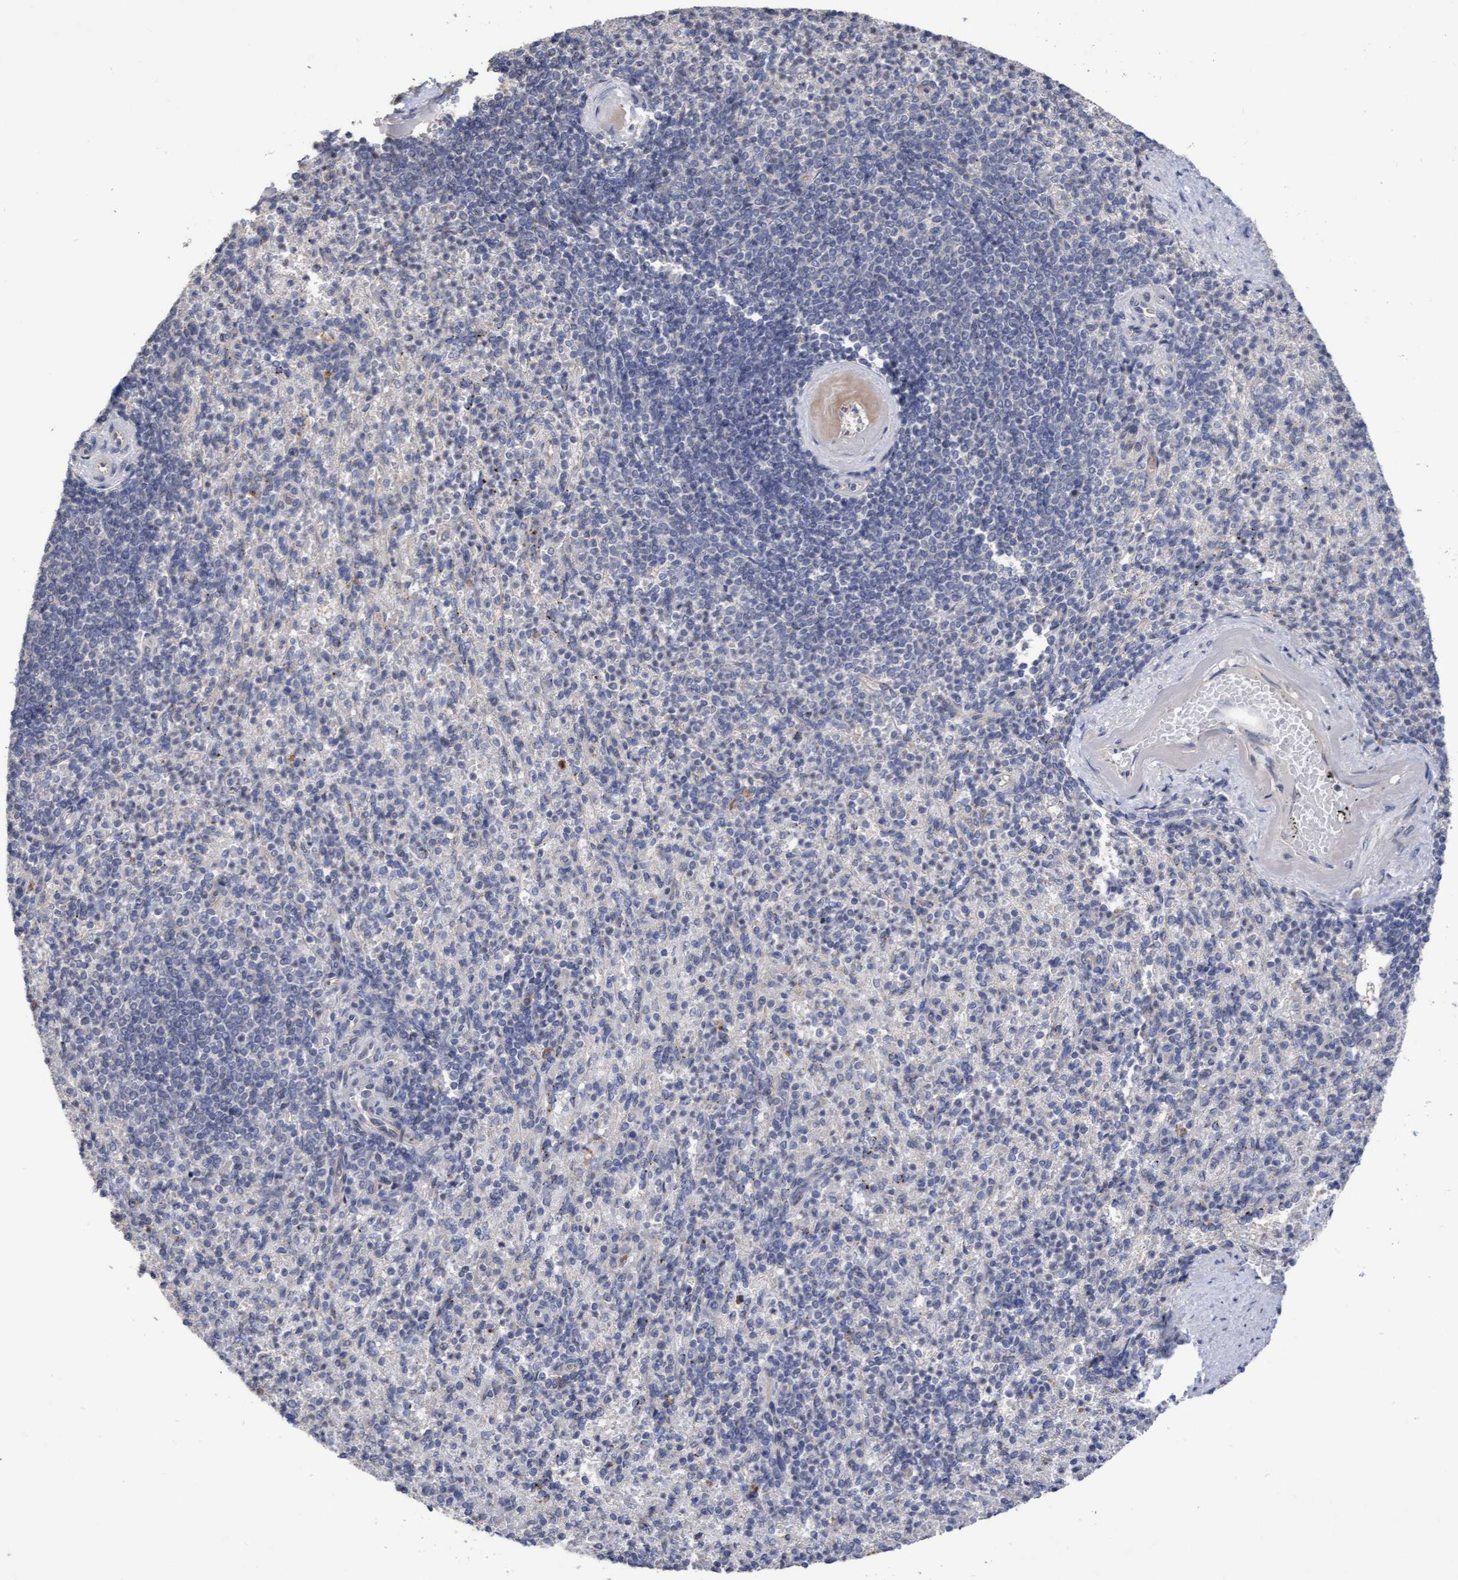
{"staining": {"intensity": "negative", "quantity": "none", "location": "none"}, "tissue": "spleen", "cell_type": "Cells in red pulp", "image_type": "normal", "snomed": [{"axis": "morphology", "description": "Normal tissue, NOS"}, {"axis": "topography", "description": "Spleen"}], "caption": "Protein analysis of normal spleen reveals no significant staining in cells in red pulp.", "gene": "KRT24", "patient": {"sex": "female", "age": 74}}